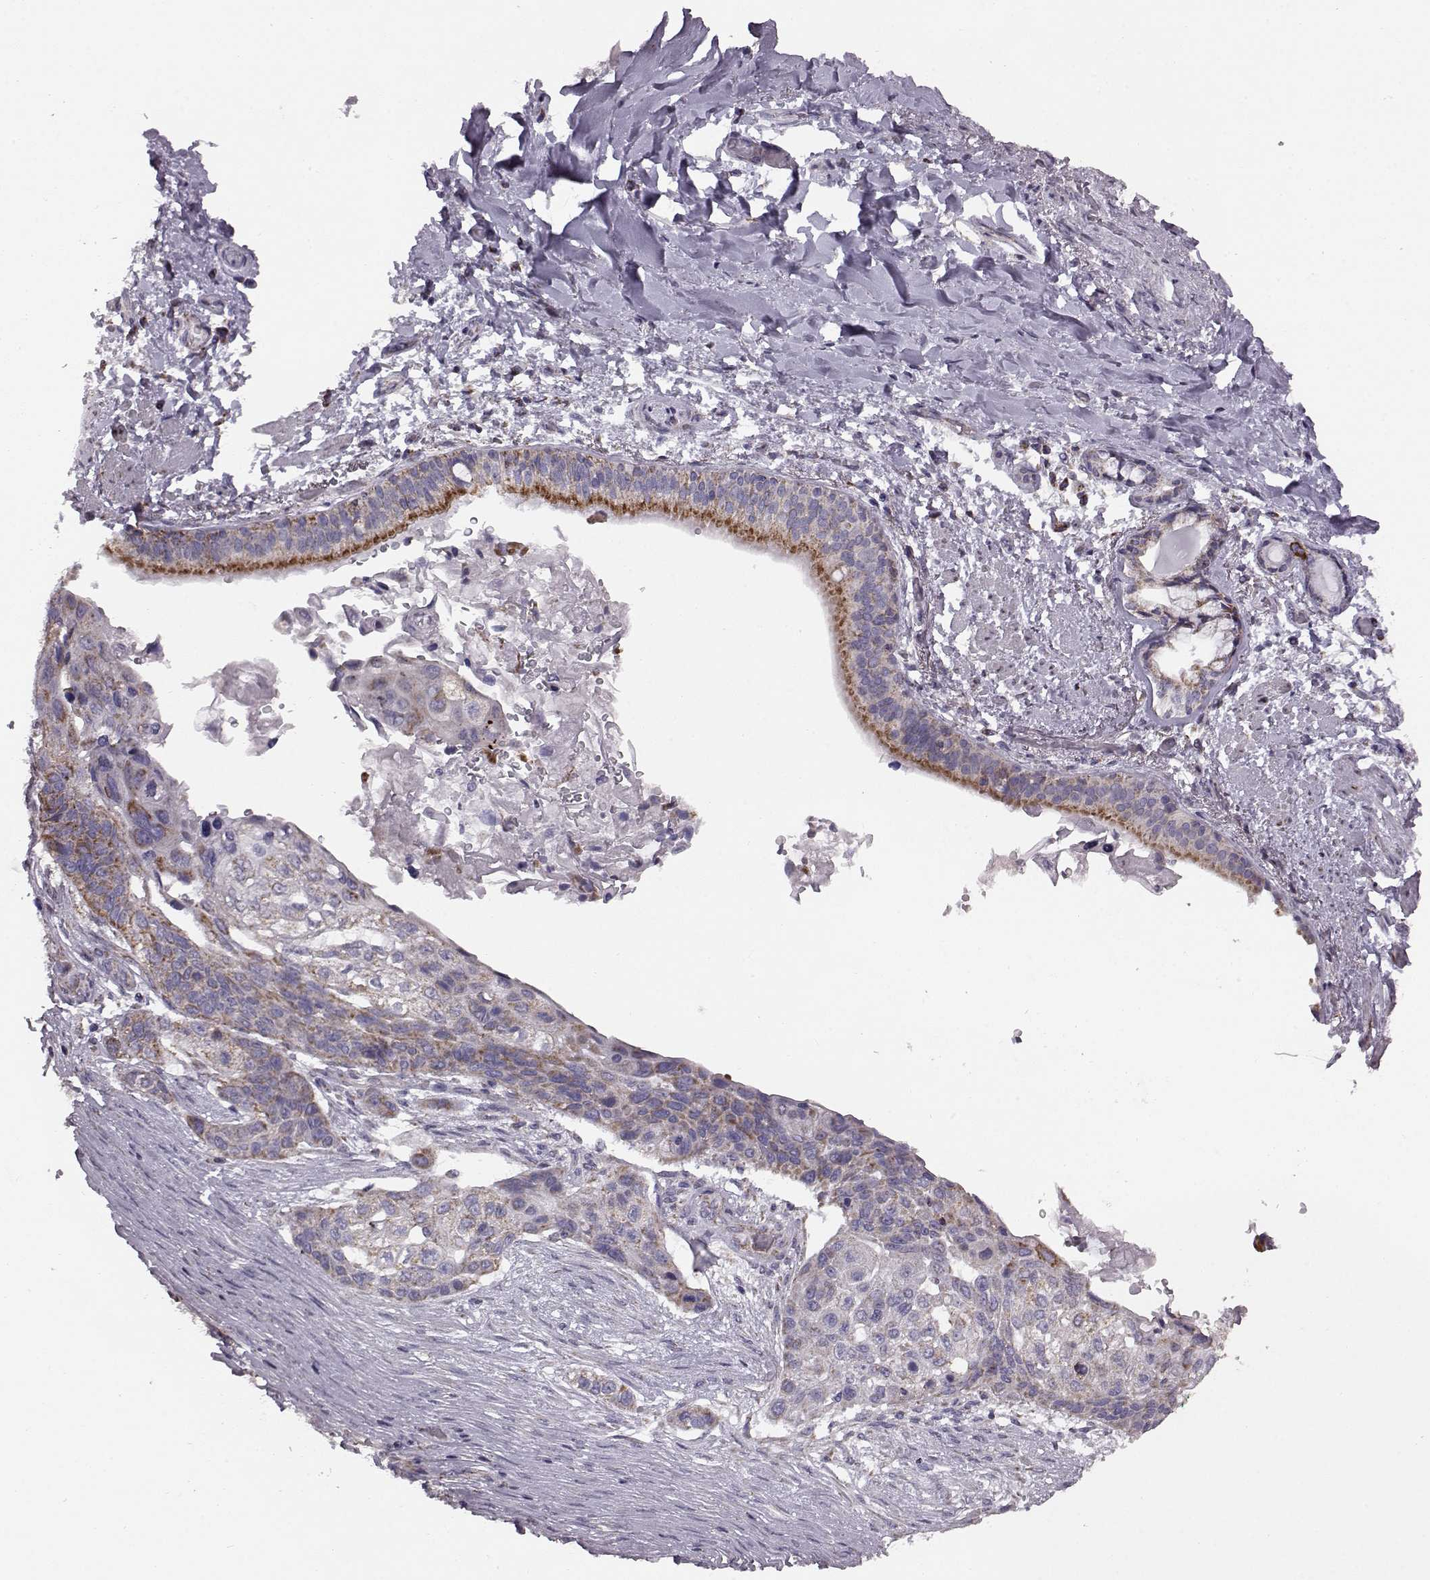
{"staining": {"intensity": "moderate", "quantity": "25%-75%", "location": "cytoplasmic/membranous"}, "tissue": "lung cancer", "cell_type": "Tumor cells", "image_type": "cancer", "snomed": [{"axis": "morphology", "description": "Squamous cell carcinoma, NOS"}, {"axis": "topography", "description": "Lung"}], "caption": "Tumor cells exhibit moderate cytoplasmic/membranous expression in approximately 25%-75% of cells in lung cancer.", "gene": "FAM8A1", "patient": {"sex": "male", "age": 69}}